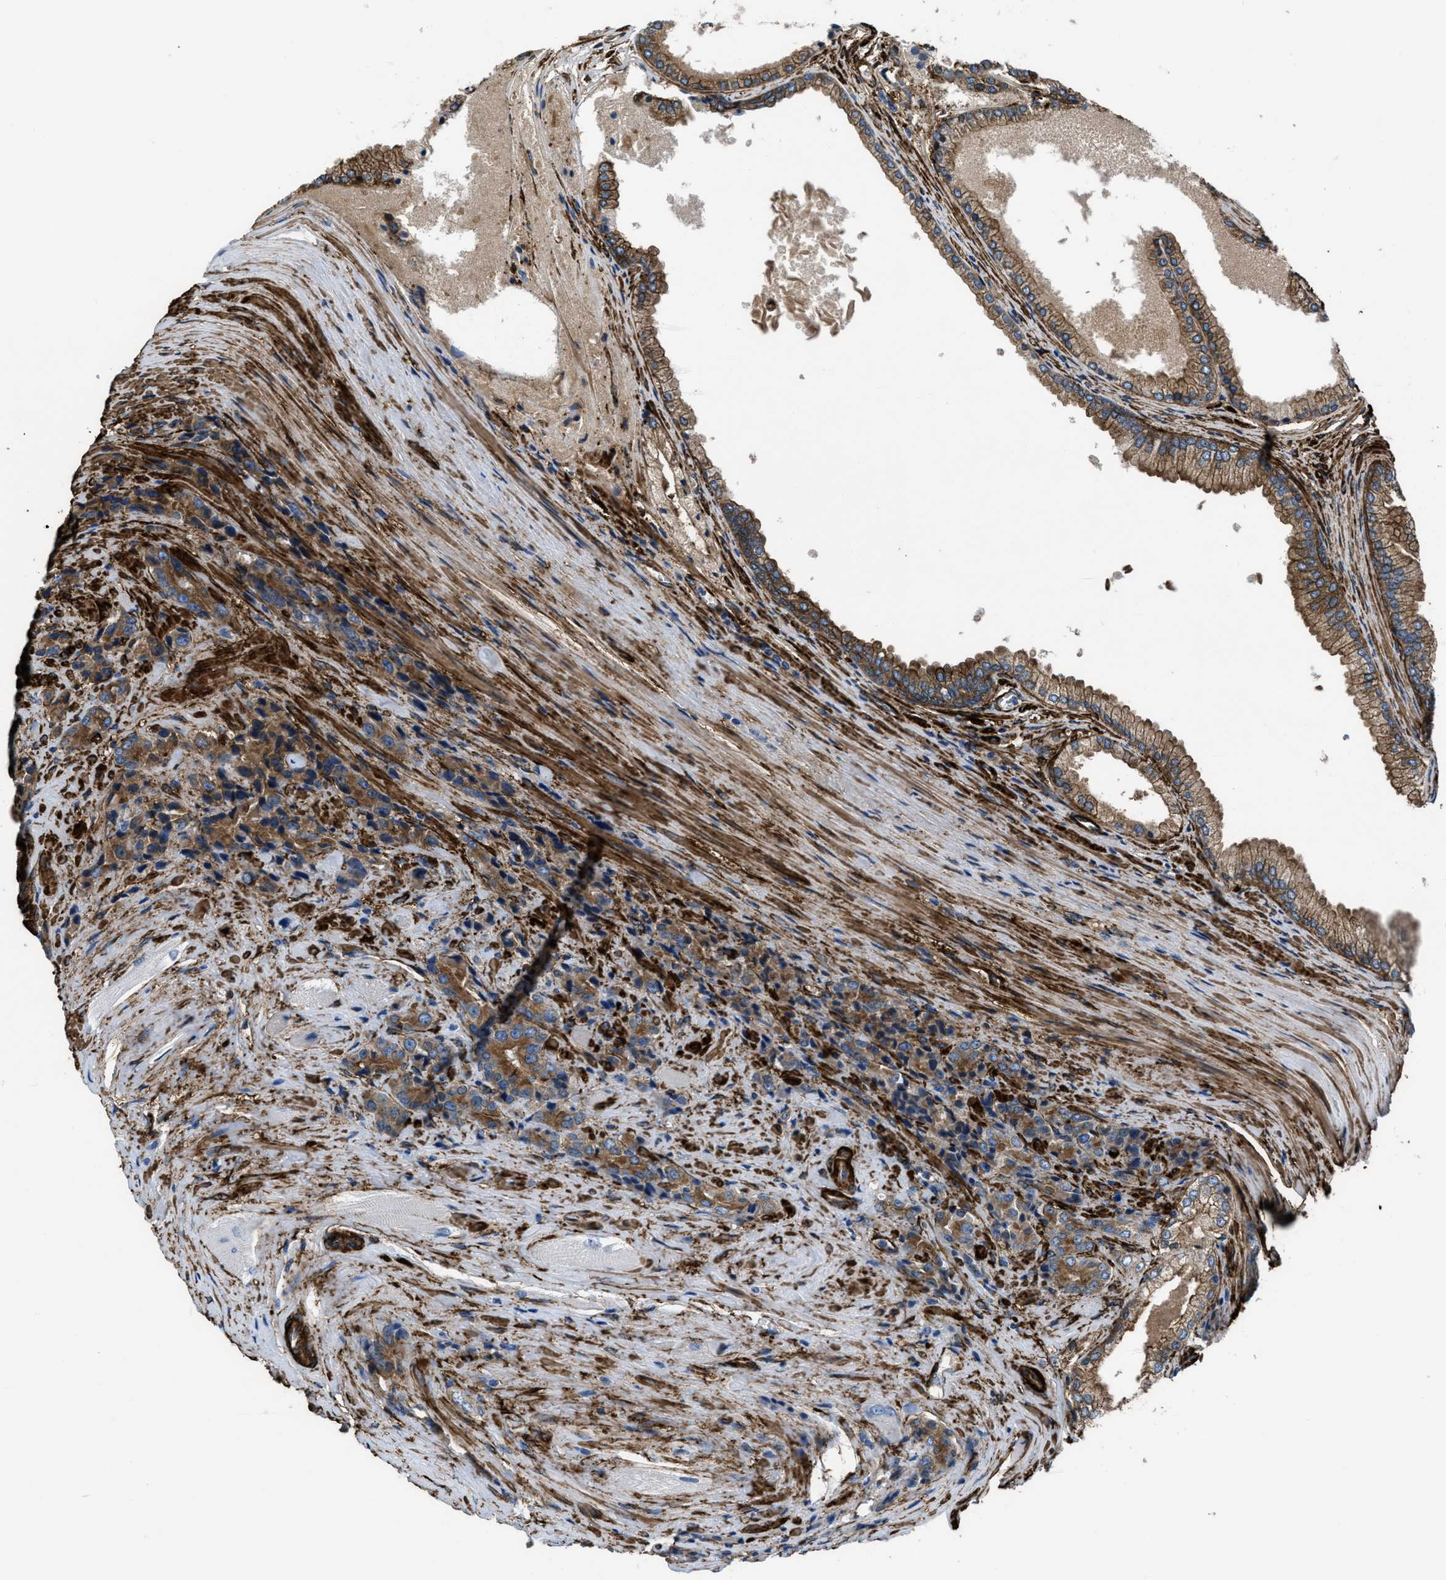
{"staining": {"intensity": "strong", "quantity": ">75%", "location": "cytoplasmic/membranous"}, "tissue": "prostate cancer", "cell_type": "Tumor cells", "image_type": "cancer", "snomed": [{"axis": "morphology", "description": "Adenocarcinoma, High grade"}, {"axis": "topography", "description": "Prostate"}], "caption": "Adenocarcinoma (high-grade) (prostate) stained for a protein exhibits strong cytoplasmic/membranous positivity in tumor cells.", "gene": "CALD1", "patient": {"sex": "male", "age": 71}}